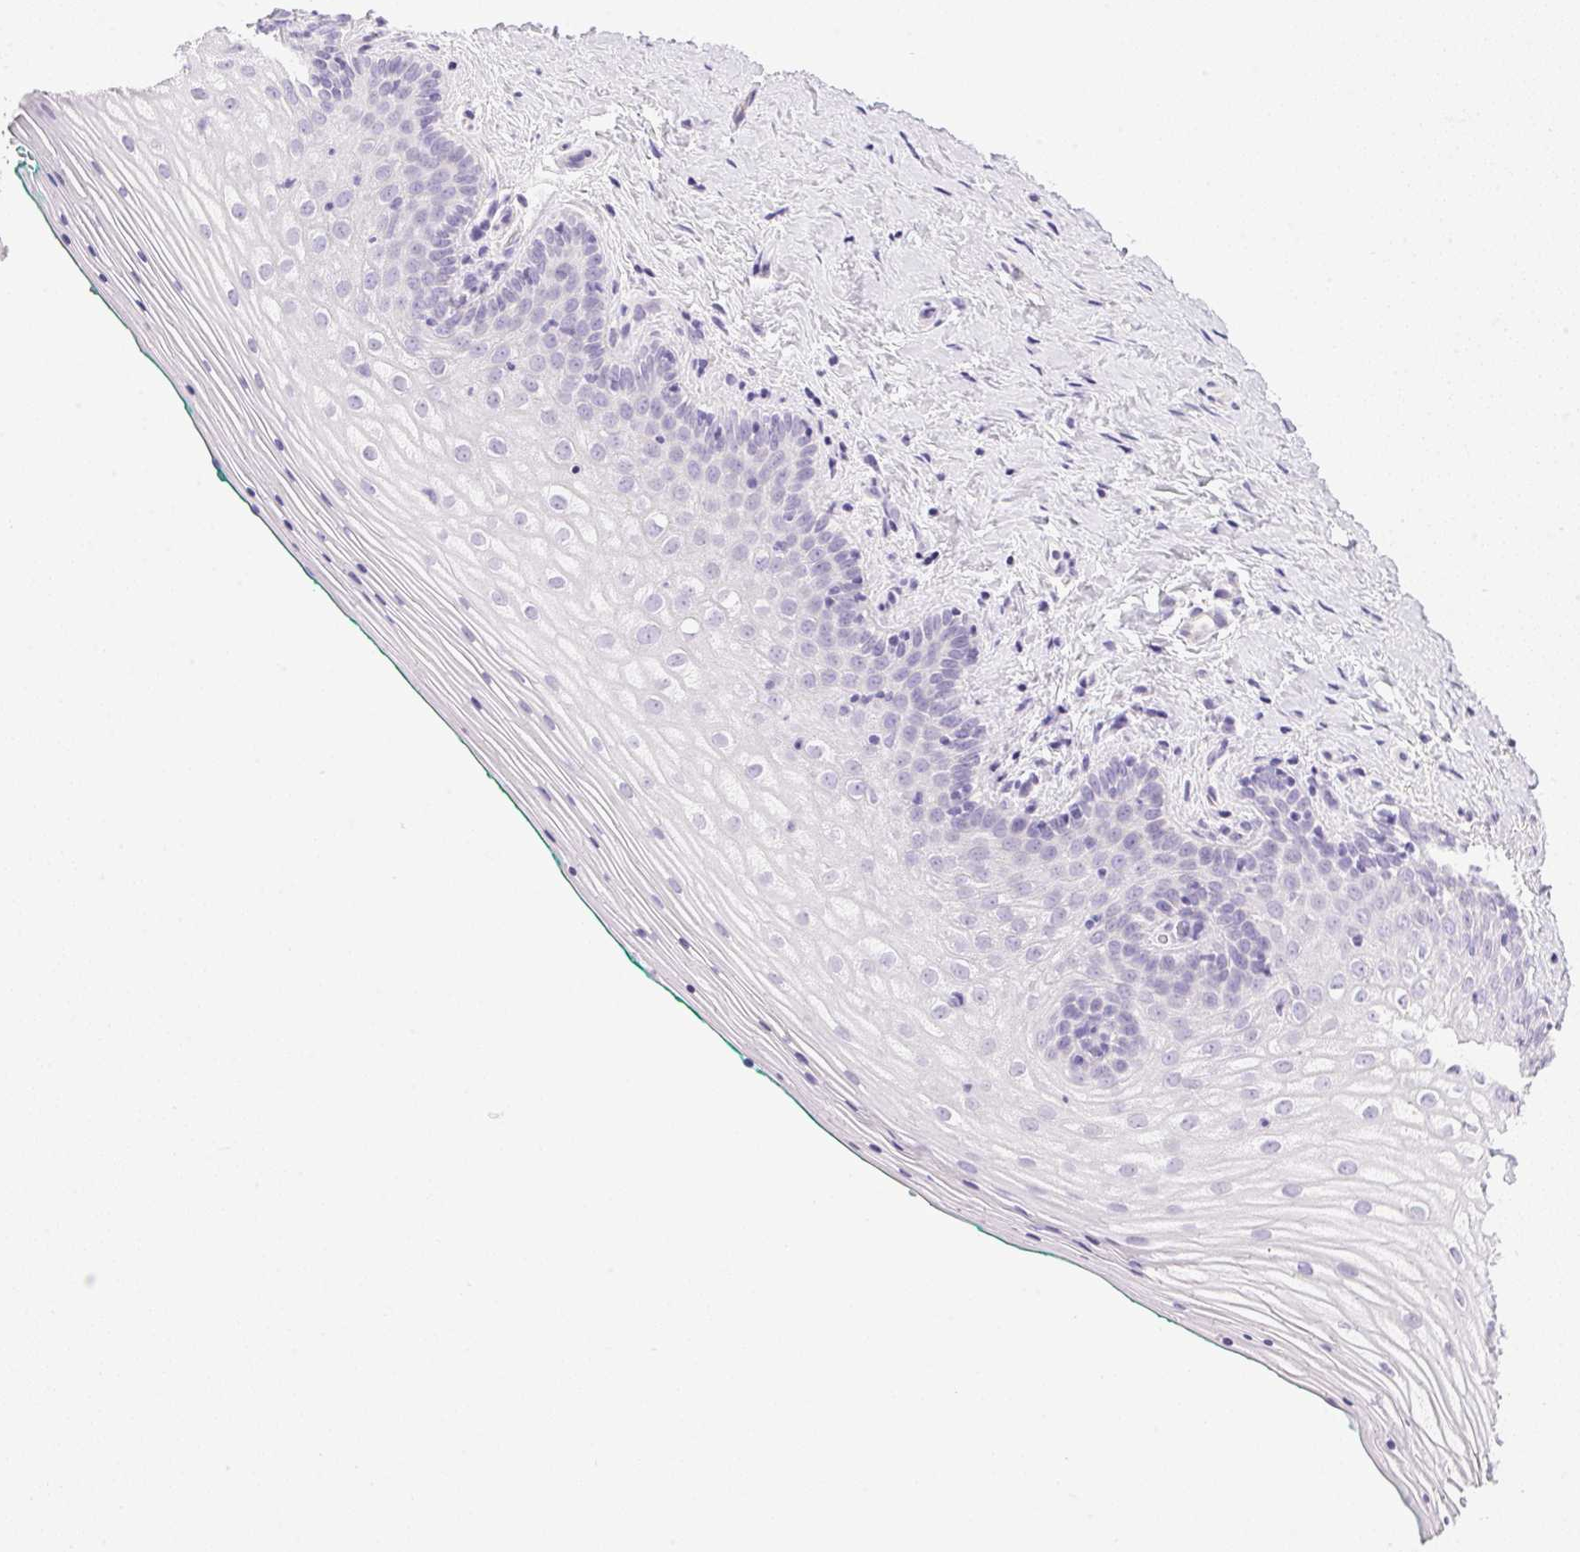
{"staining": {"intensity": "negative", "quantity": "none", "location": "none"}, "tissue": "vagina", "cell_type": "Squamous epithelial cells", "image_type": "normal", "snomed": [{"axis": "morphology", "description": "Normal tissue, NOS"}, {"axis": "topography", "description": "Vagina"}], "caption": "Vagina was stained to show a protein in brown. There is no significant positivity in squamous epithelial cells.", "gene": "ATP6V0A4", "patient": {"sex": "female", "age": 45}}